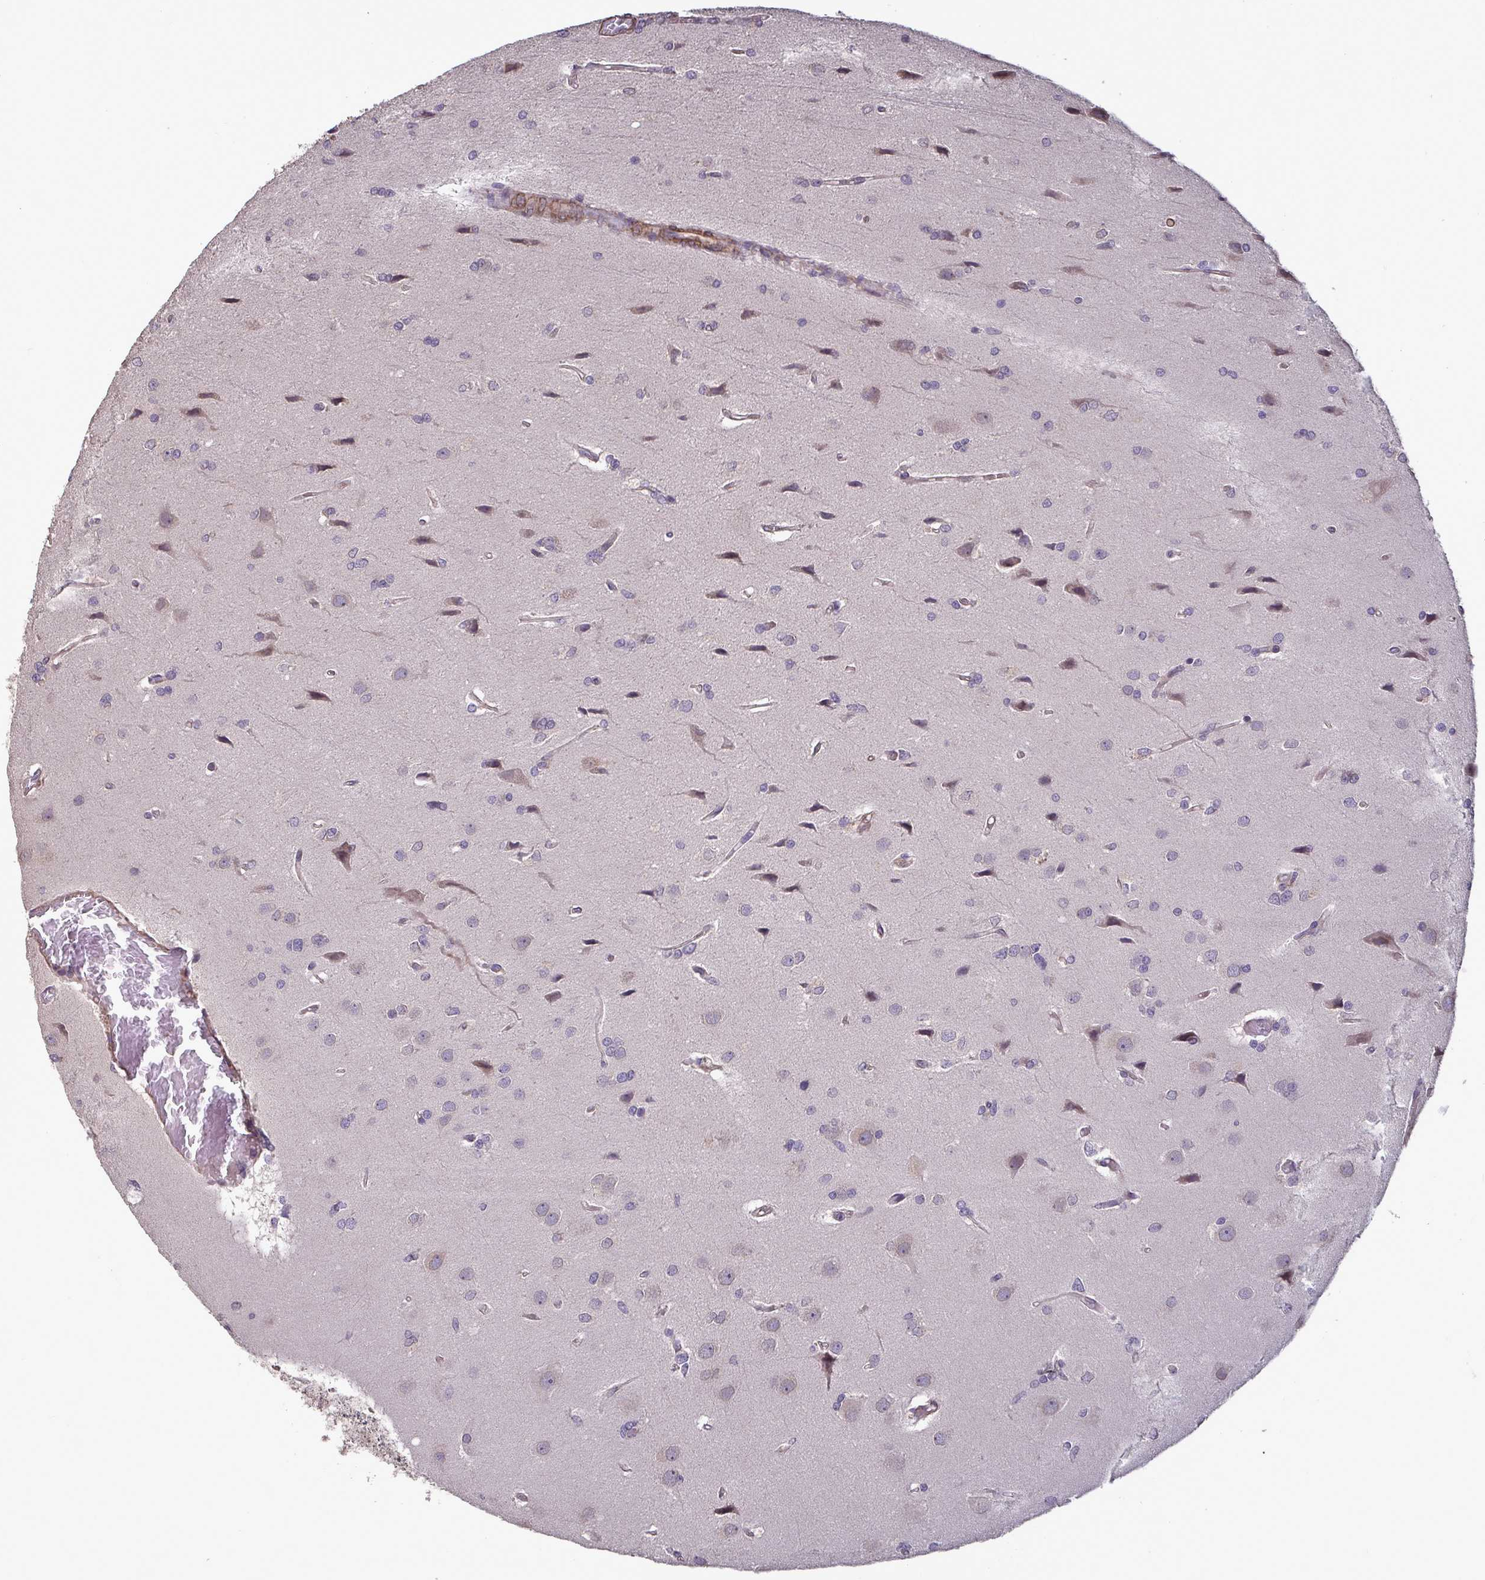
{"staining": {"intensity": "moderate", "quantity": "<25%", "location": "nuclear"}, "tissue": "glioma", "cell_type": "Tumor cells", "image_type": "cancer", "snomed": [{"axis": "morphology", "description": "Glioma, malignant, High grade"}, {"axis": "topography", "description": "Brain"}], "caption": "An image showing moderate nuclear expression in about <25% of tumor cells in glioma, as visualized by brown immunohistochemical staining.", "gene": "IPO5", "patient": {"sex": "female", "age": 70}}